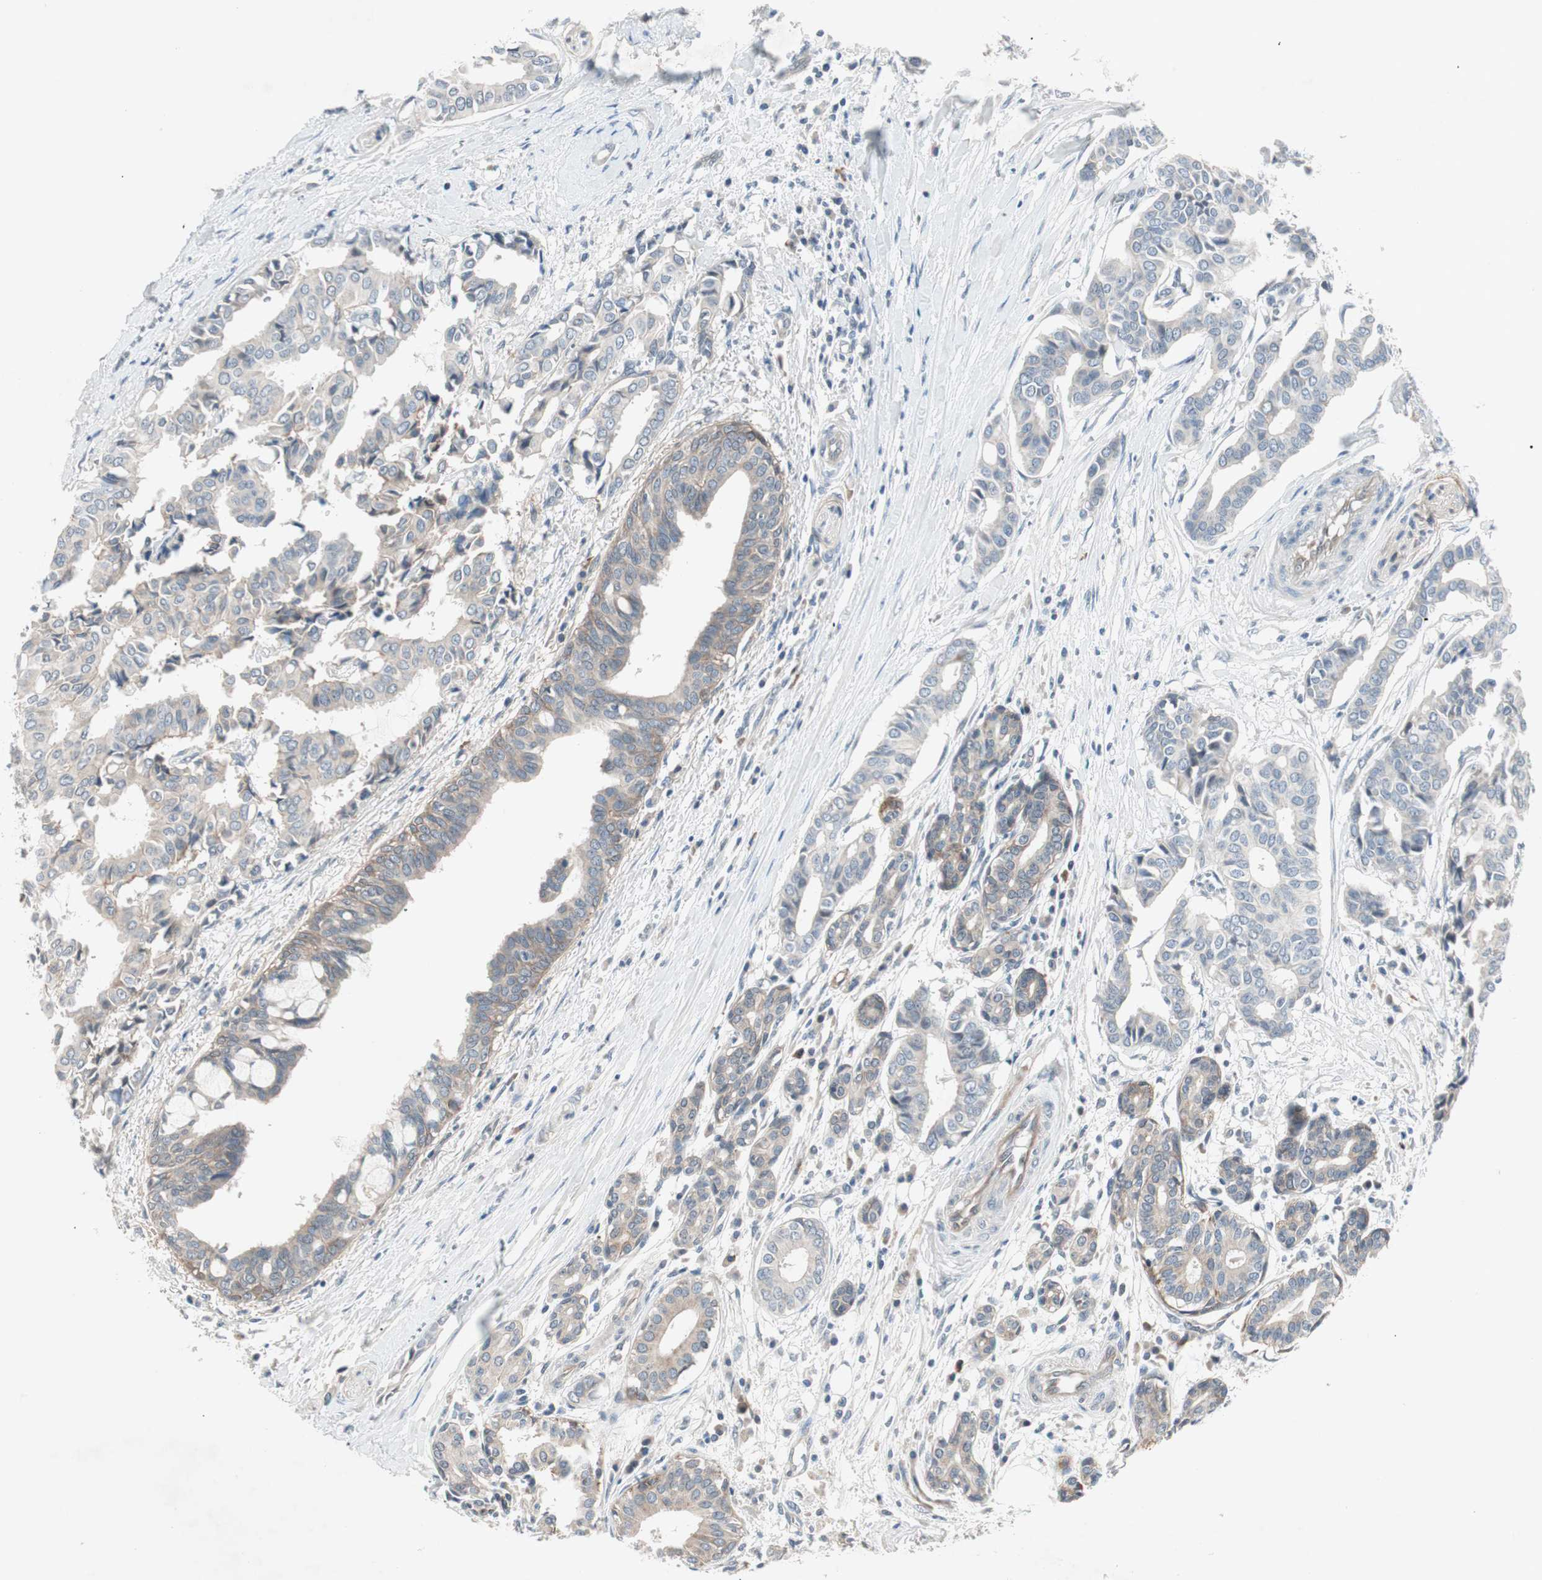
{"staining": {"intensity": "weak", "quantity": "25%-75%", "location": "cytoplasmic/membranous"}, "tissue": "head and neck cancer", "cell_type": "Tumor cells", "image_type": "cancer", "snomed": [{"axis": "morphology", "description": "Adenocarcinoma, NOS"}, {"axis": "topography", "description": "Salivary gland"}, {"axis": "topography", "description": "Head-Neck"}], "caption": "Protein expression analysis of adenocarcinoma (head and neck) reveals weak cytoplasmic/membranous staining in about 25%-75% of tumor cells.", "gene": "ITGB4", "patient": {"sex": "female", "age": 59}}